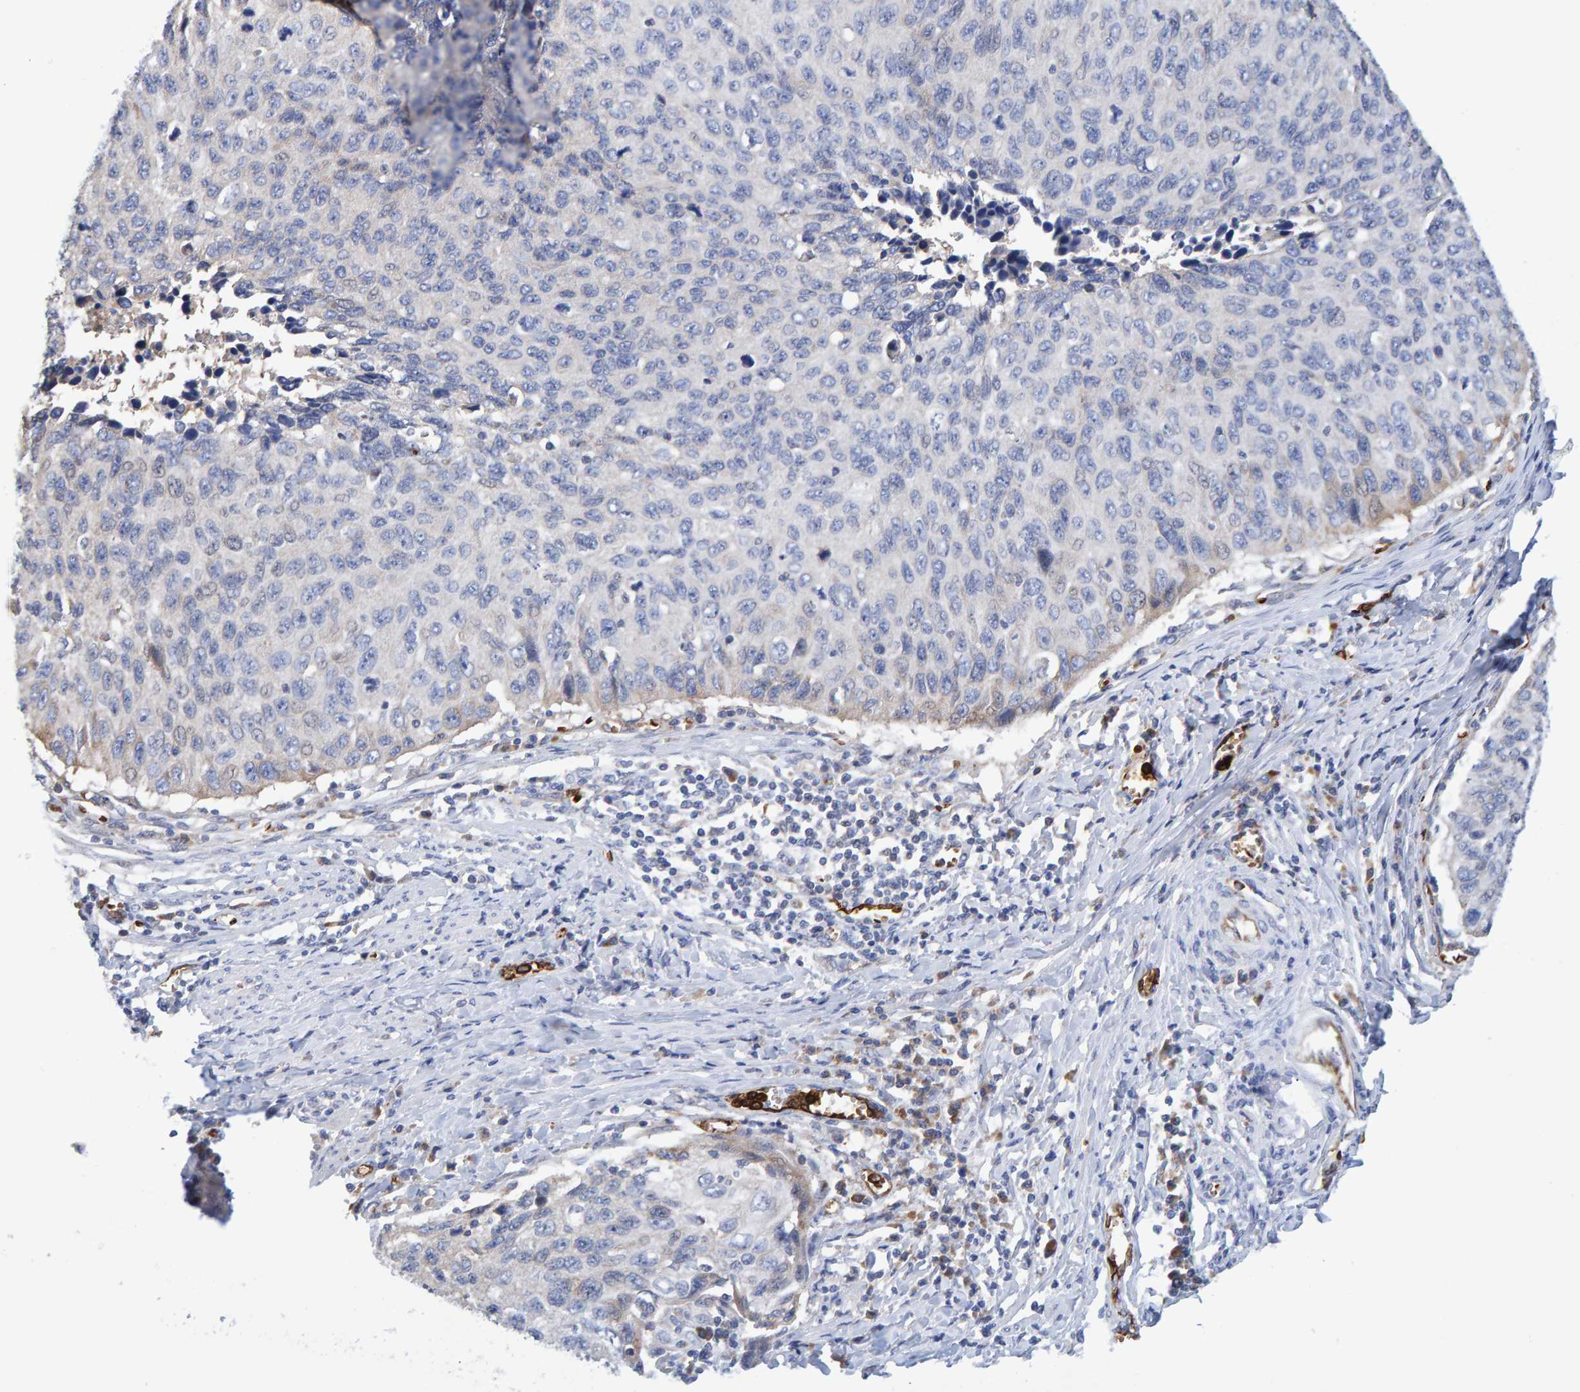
{"staining": {"intensity": "negative", "quantity": "none", "location": "none"}, "tissue": "cervical cancer", "cell_type": "Tumor cells", "image_type": "cancer", "snomed": [{"axis": "morphology", "description": "Squamous cell carcinoma, NOS"}, {"axis": "topography", "description": "Cervix"}], "caption": "There is no significant positivity in tumor cells of cervical cancer.", "gene": "VPS9D1", "patient": {"sex": "female", "age": 53}}